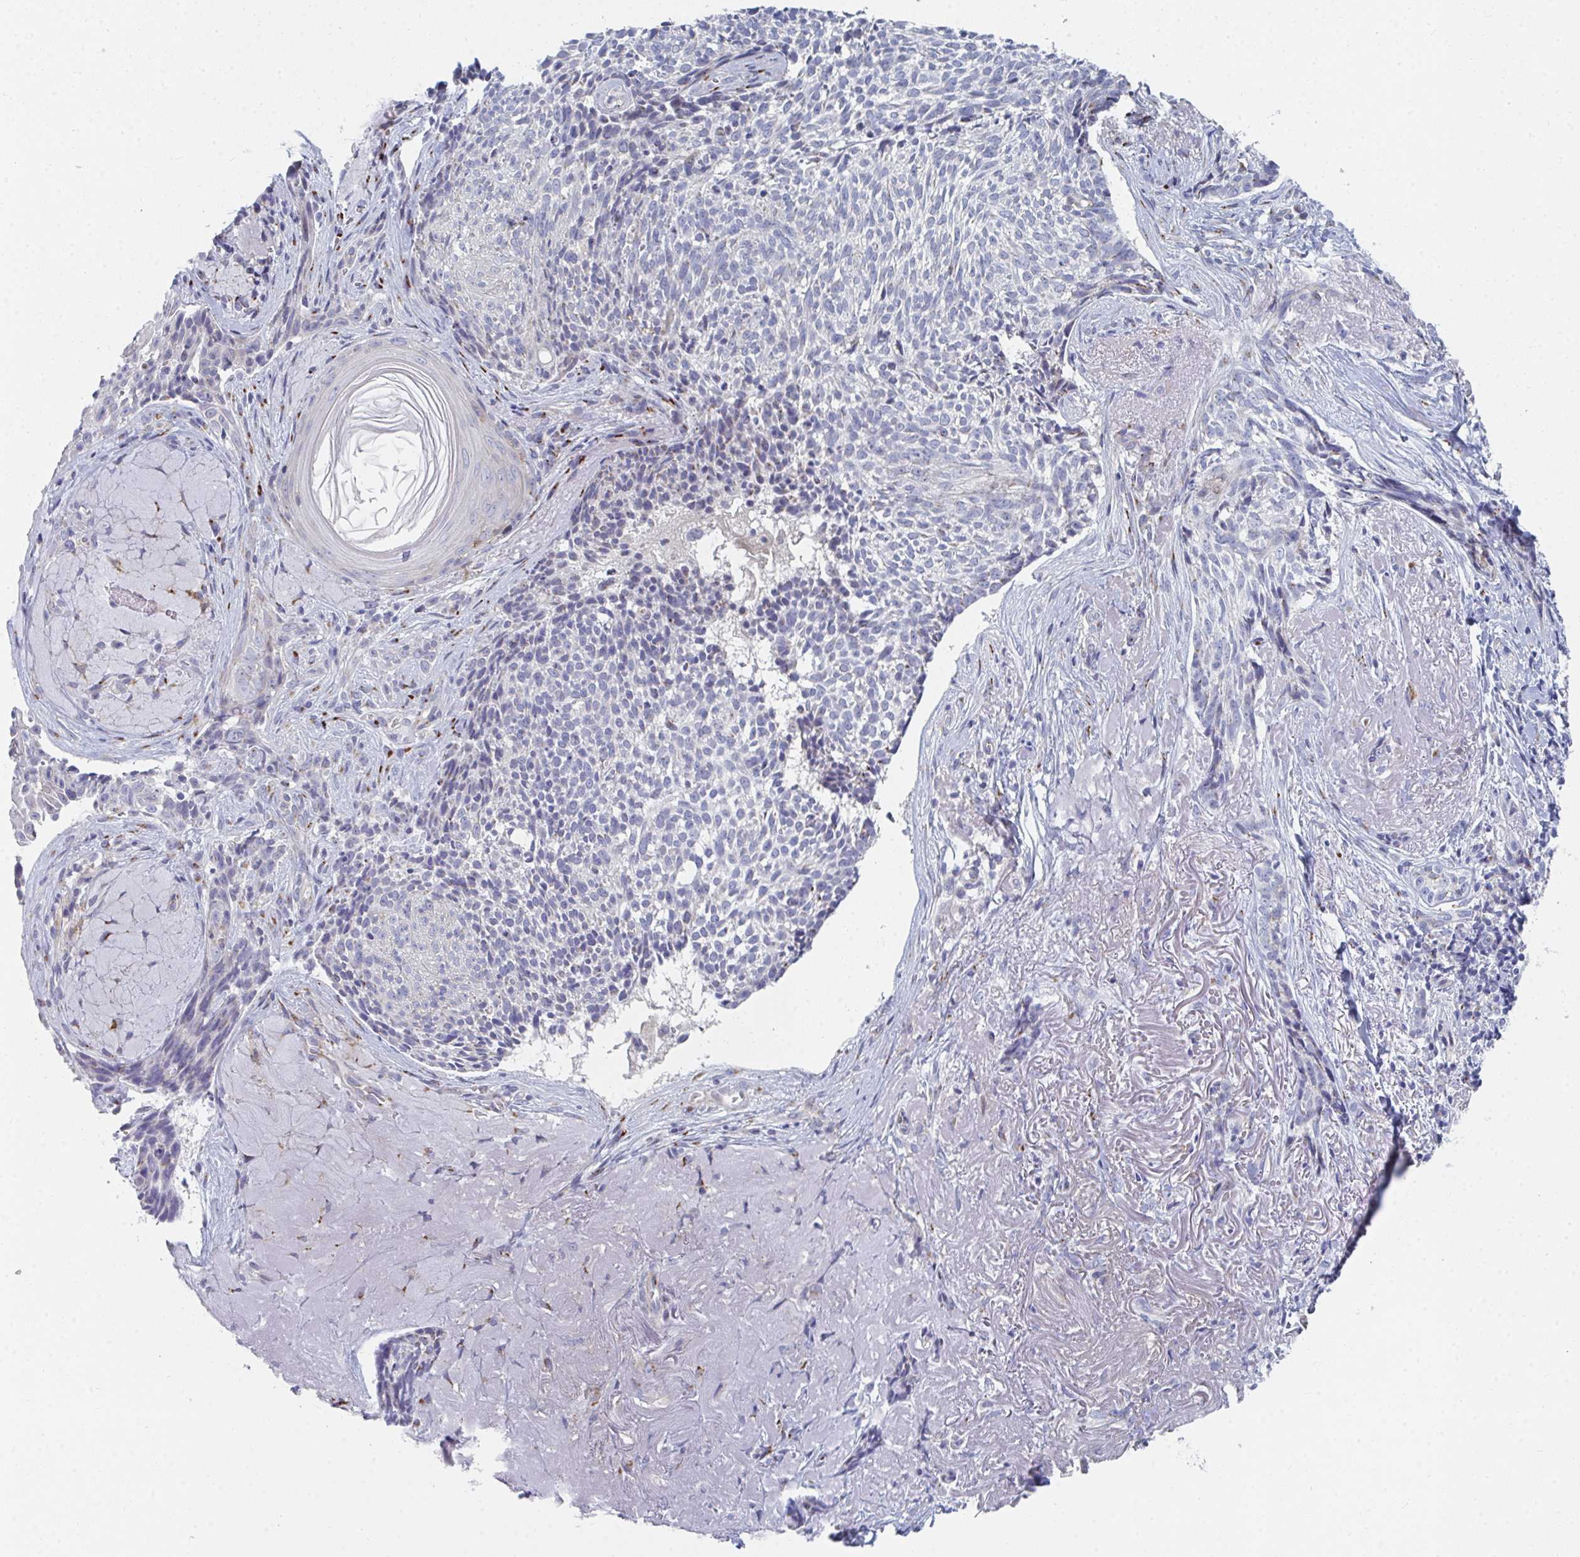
{"staining": {"intensity": "negative", "quantity": "none", "location": "none"}, "tissue": "skin cancer", "cell_type": "Tumor cells", "image_type": "cancer", "snomed": [{"axis": "morphology", "description": "Basal cell carcinoma"}, {"axis": "topography", "description": "Skin"}, {"axis": "topography", "description": "Skin of face"}], "caption": "DAB immunohistochemical staining of human skin cancer exhibits no significant expression in tumor cells.", "gene": "PSMG1", "patient": {"sex": "female", "age": 95}}